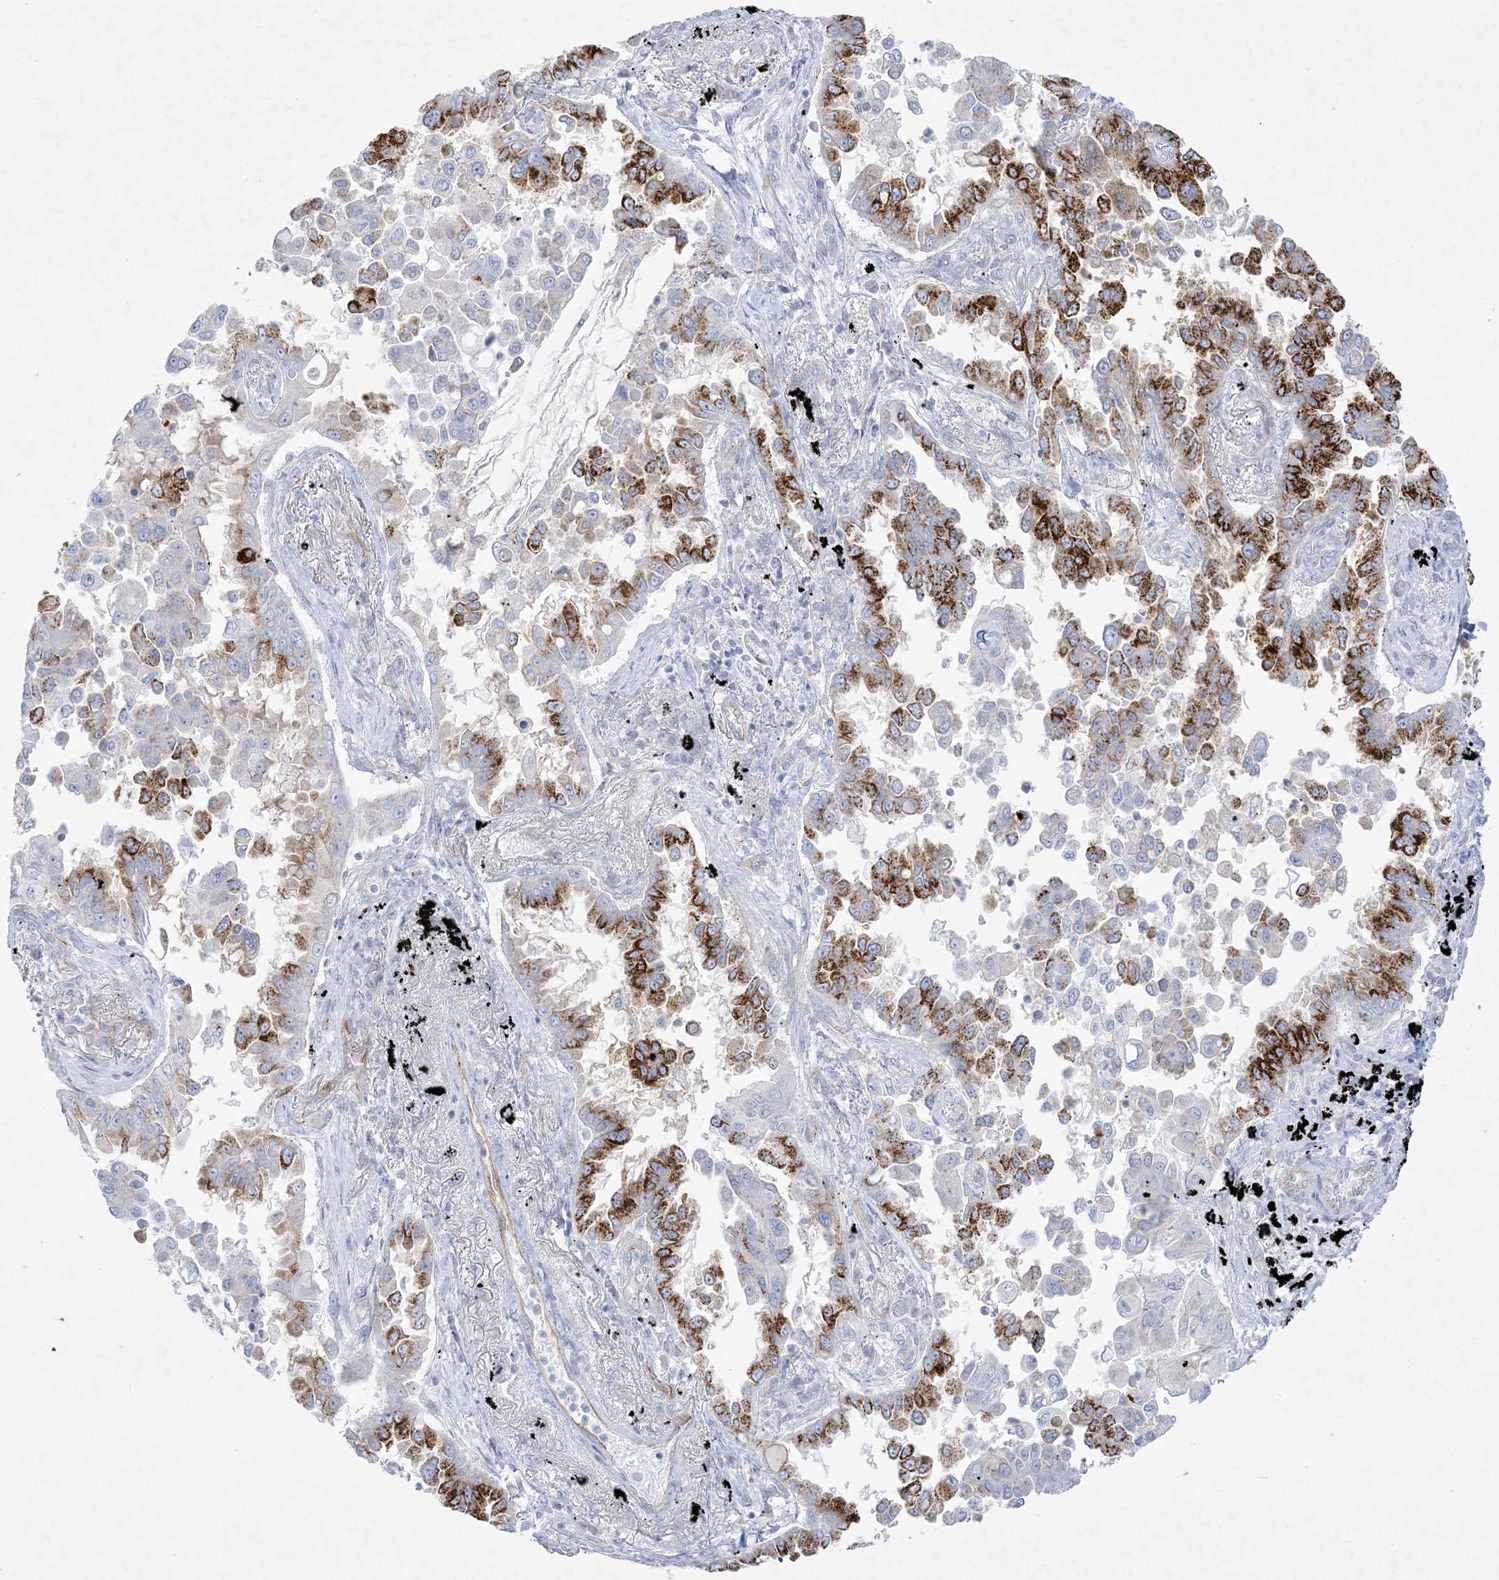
{"staining": {"intensity": "strong", "quantity": ">75%", "location": "cytoplasmic/membranous"}, "tissue": "lung cancer", "cell_type": "Tumor cells", "image_type": "cancer", "snomed": [{"axis": "morphology", "description": "Adenocarcinoma, NOS"}, {"axis": "topography", "description": "Lung"}], "caption": "Human lung cancer stained with a brown dye reveals strong cytoplasmic/membranous positive expression in approximately >75% of tumor cells.", "gene": "B3GNT7", "patient": {"sex": "female", "age": 67}}